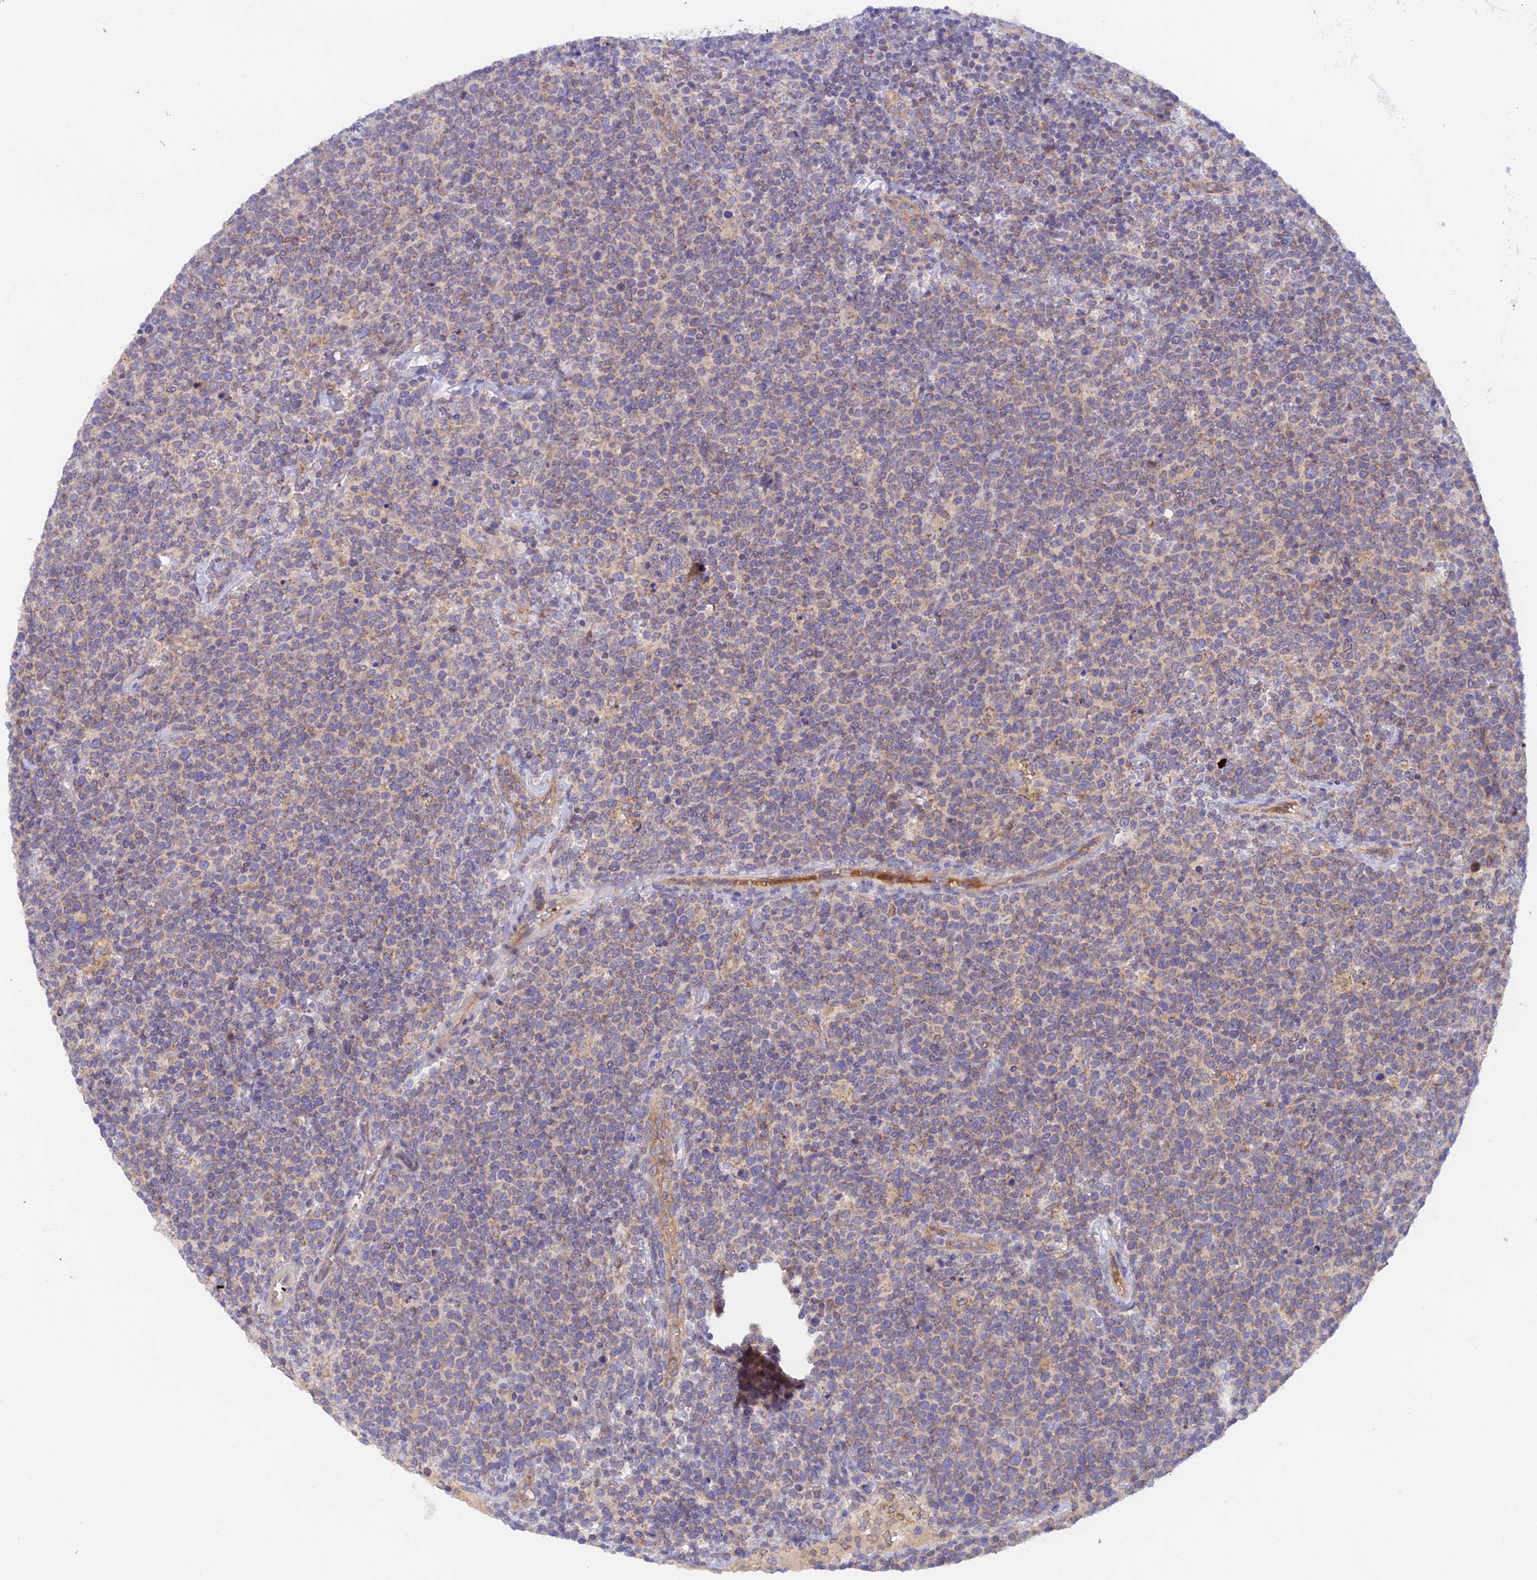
{"staining": {"intensity": "weak", "quantity": ">75%", "location": "cytoplasmic/membranous"}, "tissue": "lymphoma", "cell_type": "Tumor cells", "image_type": "cancer", "snomed": [{"axis": "morphology", "description": "Malignant lymphoma, non-Hodgkin's type, High grade"}, {"axis": "topography", "description": "Lymph node"}], "caption": "Weak cytoplasmic/membranous staining for a protein is present in about >75% of tumor cells of high-grade malignant lymphoma, non-Hodgkin's type using immunohistochemistry.", "gene": "RANBP6", "patient": {"sex": "male", "age": 61}}